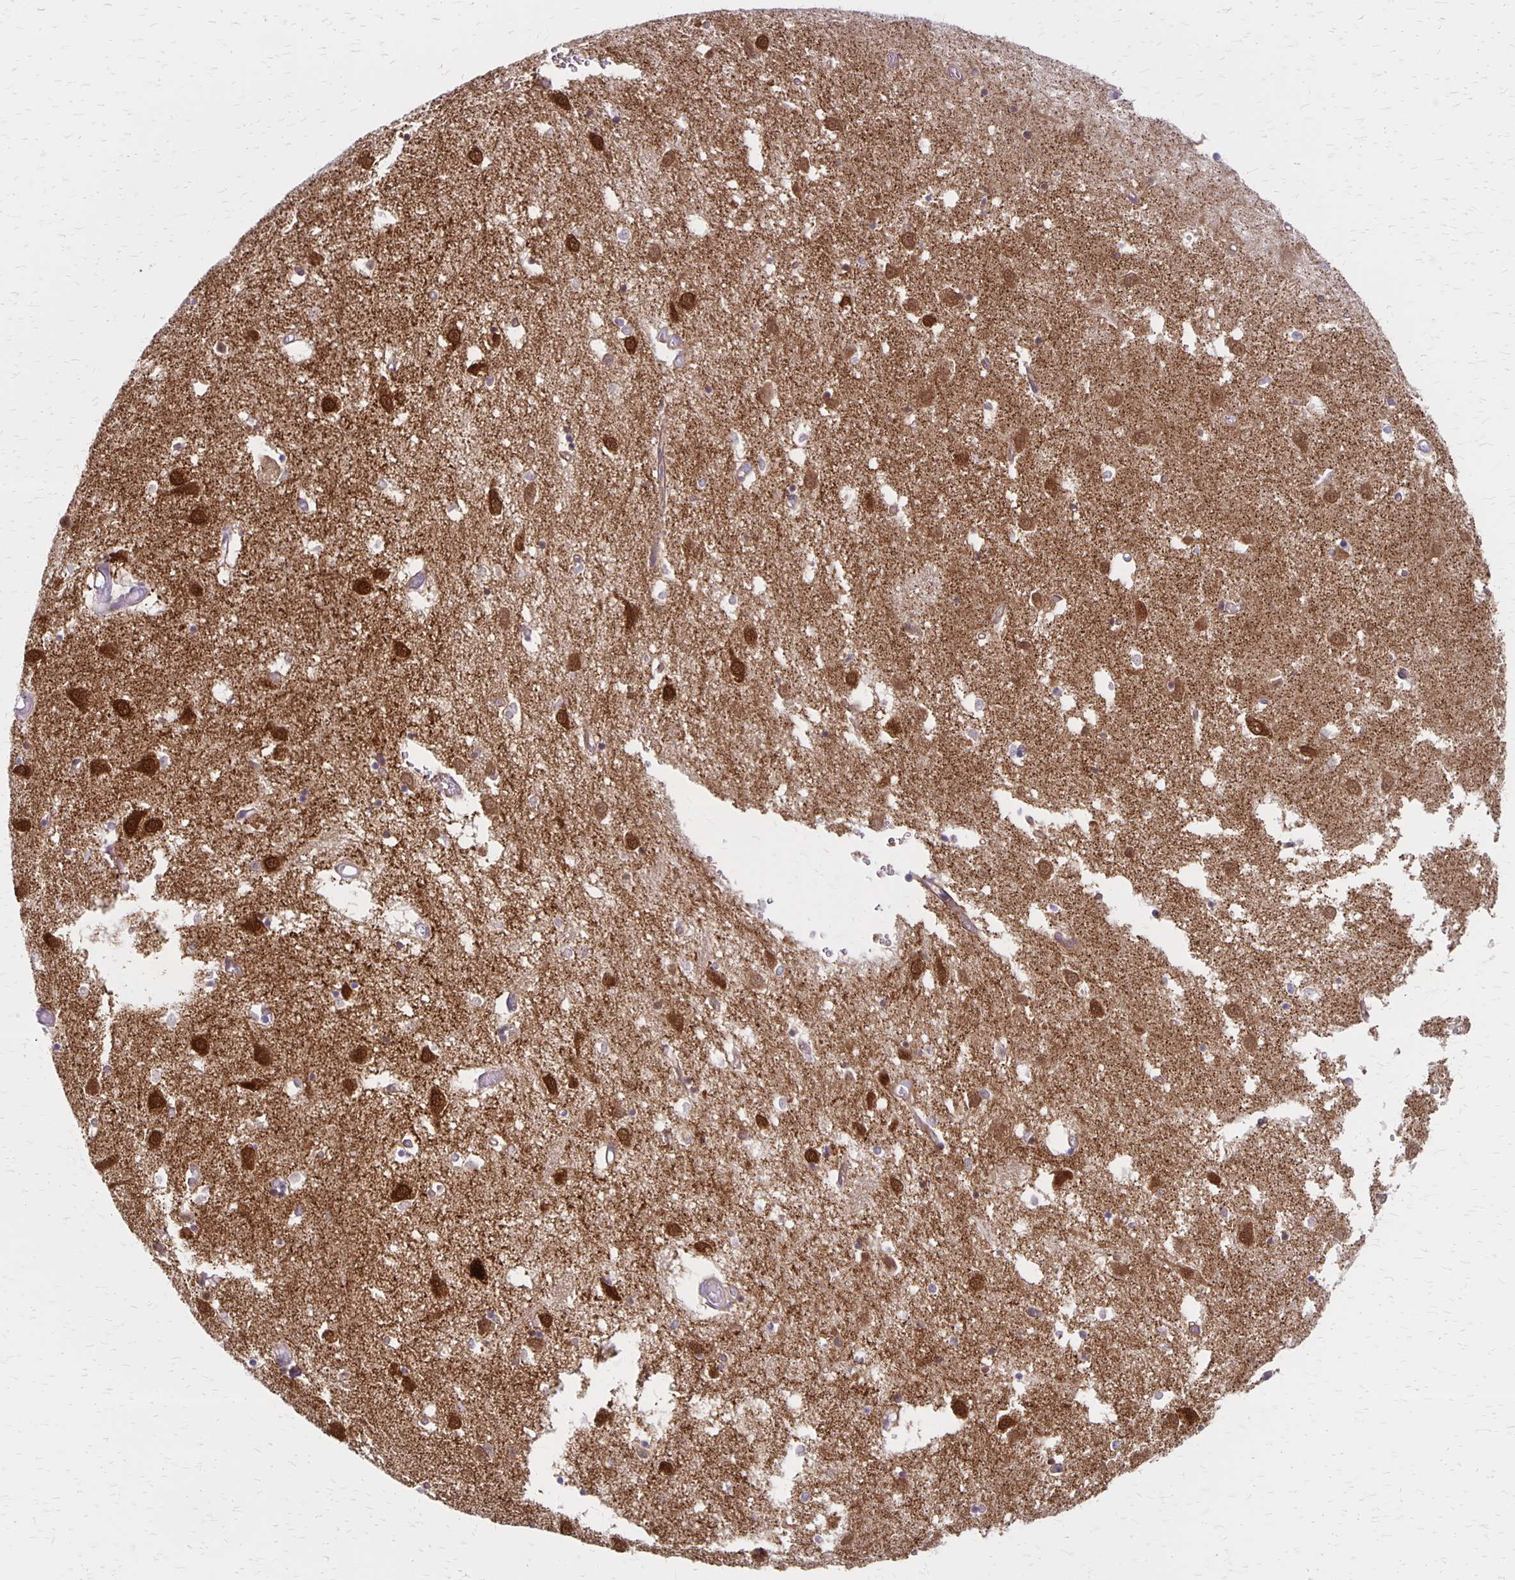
{"staining": {"intensity": "negative", "quantity": "none", "location": "none"}, "tissue": "caudate", "cell_type": "Glial cells", "image_type": "normal", "snomed": [{"axis": "morphology", "description": "Normal tissue, NOS"}, {"axis": "topography", "description": "Lateral ventricle wall"}], "caption": "A micrograph of caudate stained for a protein demonstrates no brown staining in glial cells. Nuclei are stained in blue.", "gene": "HOMER1", "patient": {"sex": "male", "age": 70}}